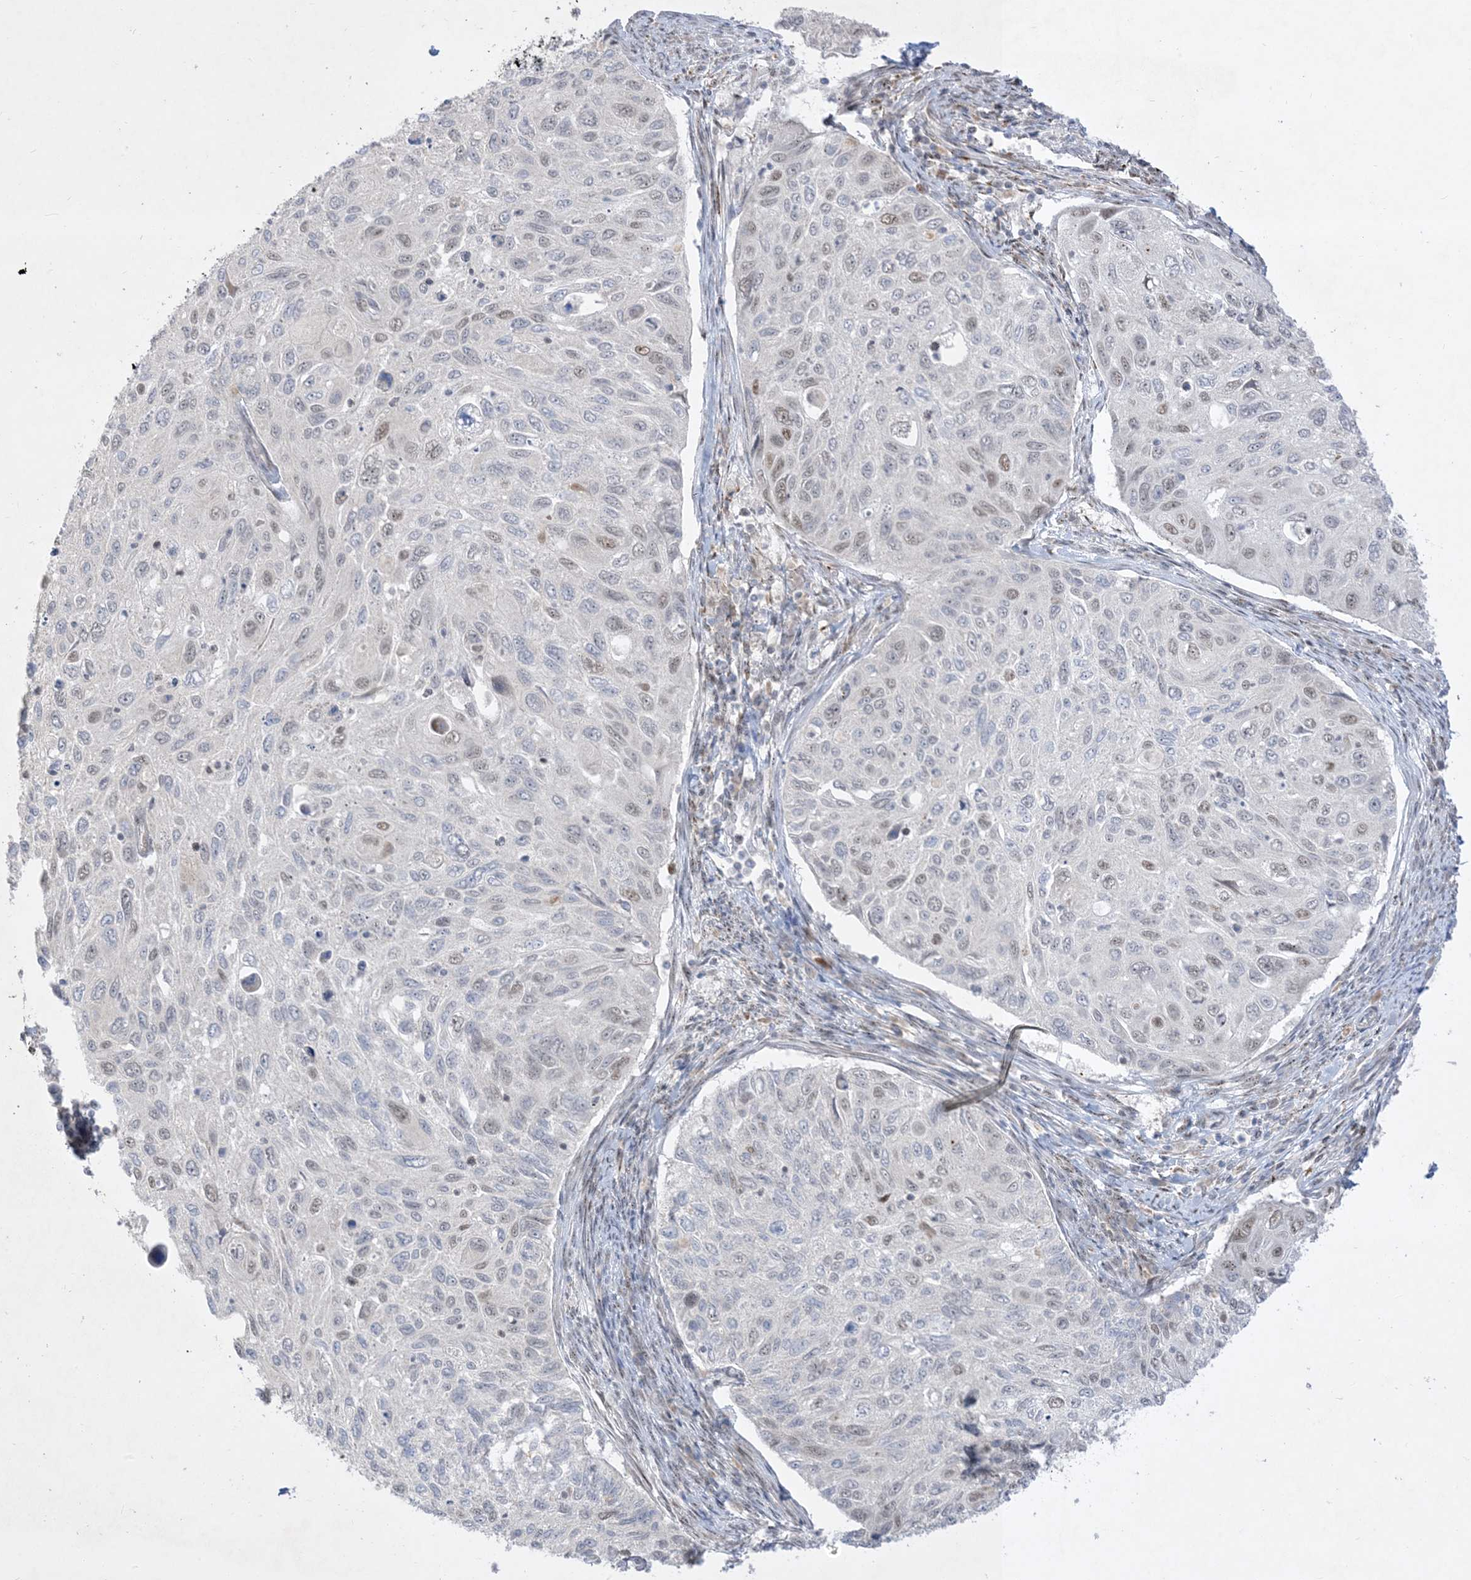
{"staining": {"intensity": "weak", "quantity": "<25%", "location": "nuclear"}, "tissue": "cervical cancer", "cell_type": "Tumor cells", "image_type": "cancer", "snomed": [{"axis": "morphology", "description": "Squamous cell carcinoma, NOS"}, {"axis": "topography", "description": "Cervix"}], "caption": "This is an immunohistochemistry photomicrograph of cervical squamous cell carcinoma. There is no expression in tumor cells.", "gene": "BHLHE40", "patient": {"sex": "female", "age": 70}}